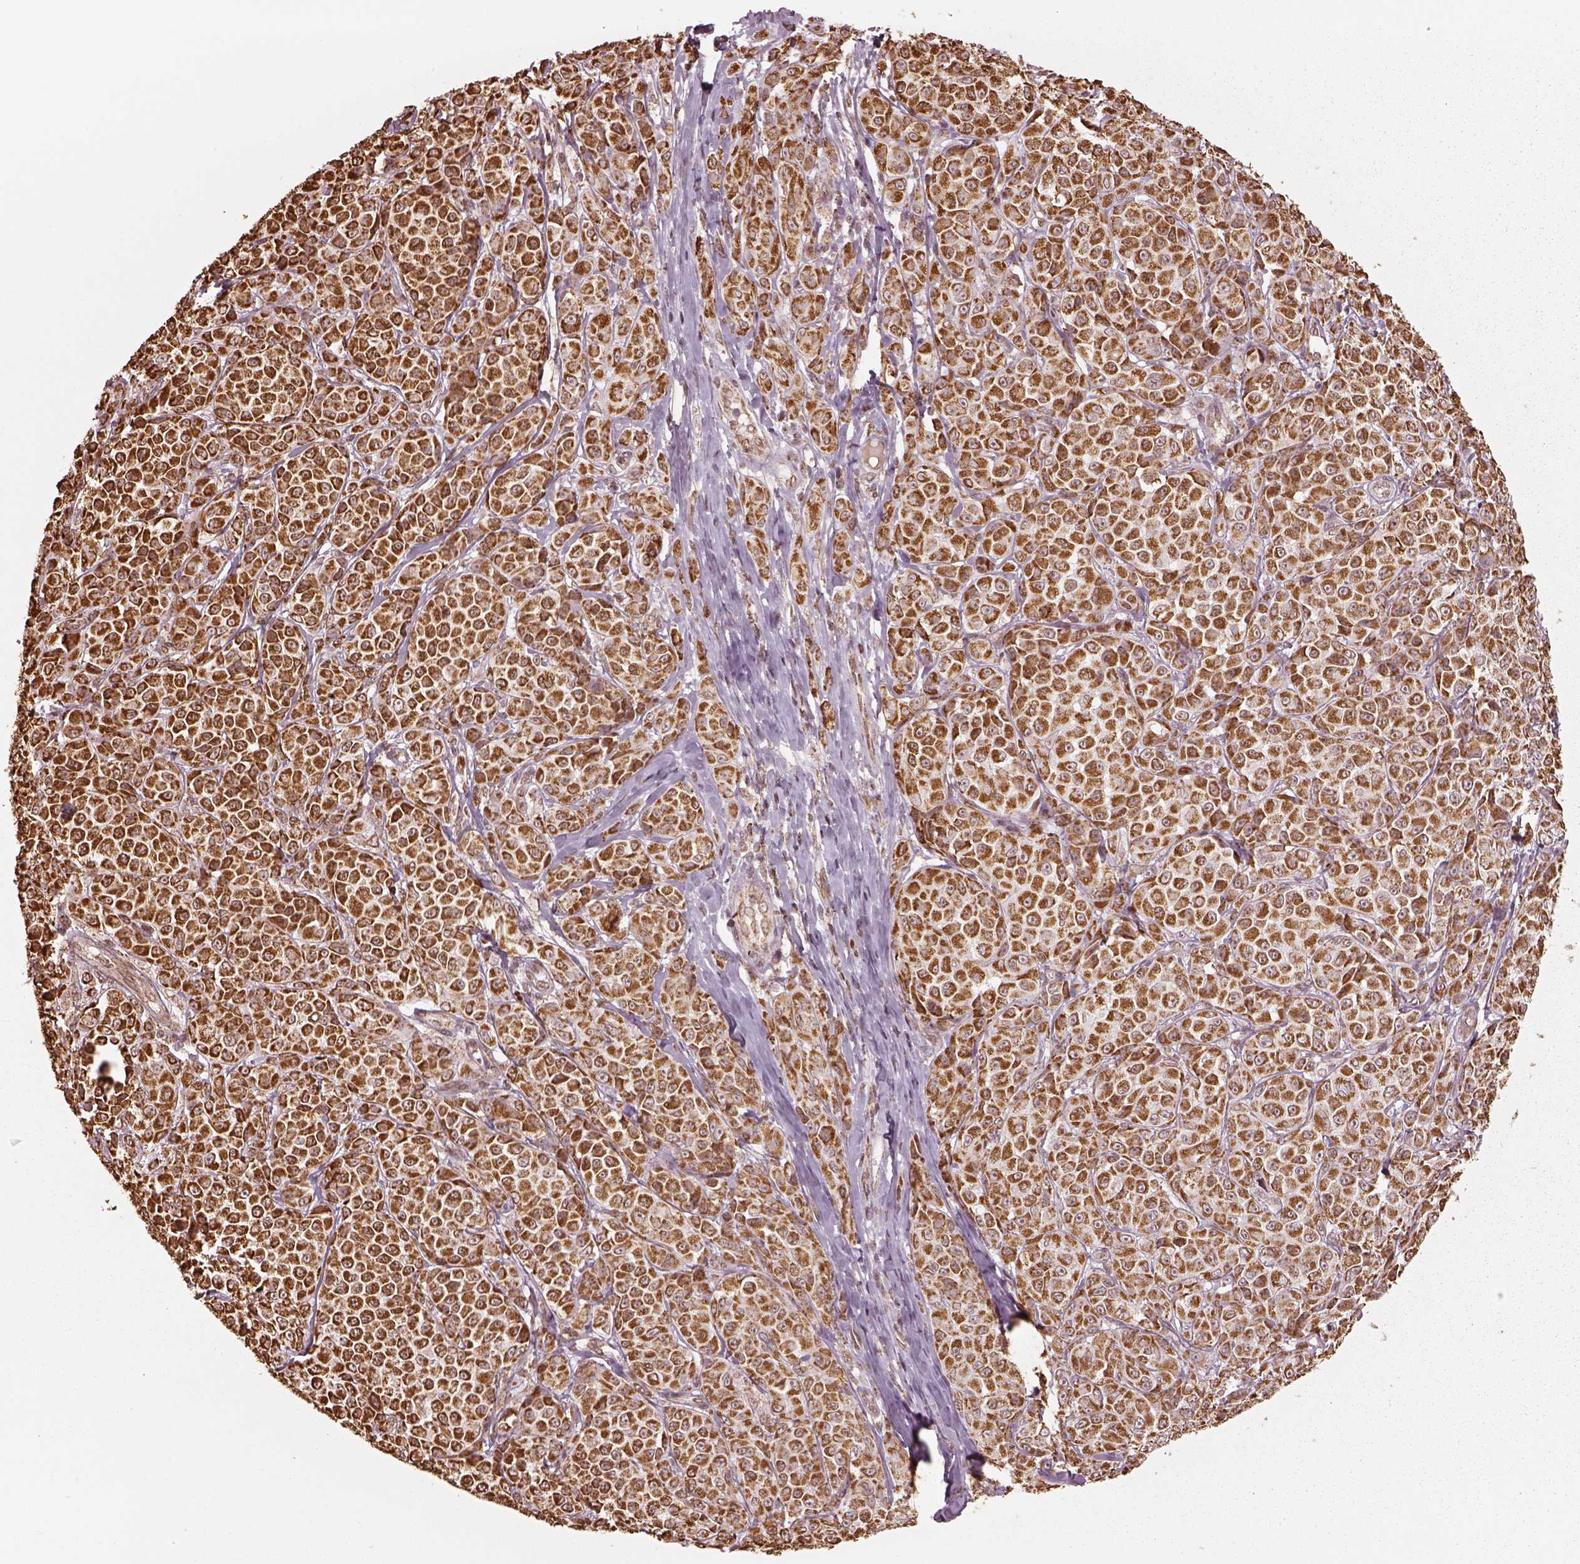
{"staining": {"intensity": "strong", "quantity": ">75%", "location": "cytoplasmic/membranous"}, "tissue": "melanoma", "cell_type": "Tumor cells", "image_type": "cancer", "snomed": [{"axis": "morphology", "description": "Malignant melanoma, NOS"}, {"axis": "topography", "description": "Skin"}], "caption": "An image of malignant melanoma stained for a protein displays strong cytoplasmic/membranous brown staining in tumor cells.", "gene": "ACOT2", "patient": {"sex": "male", "age": 89}}